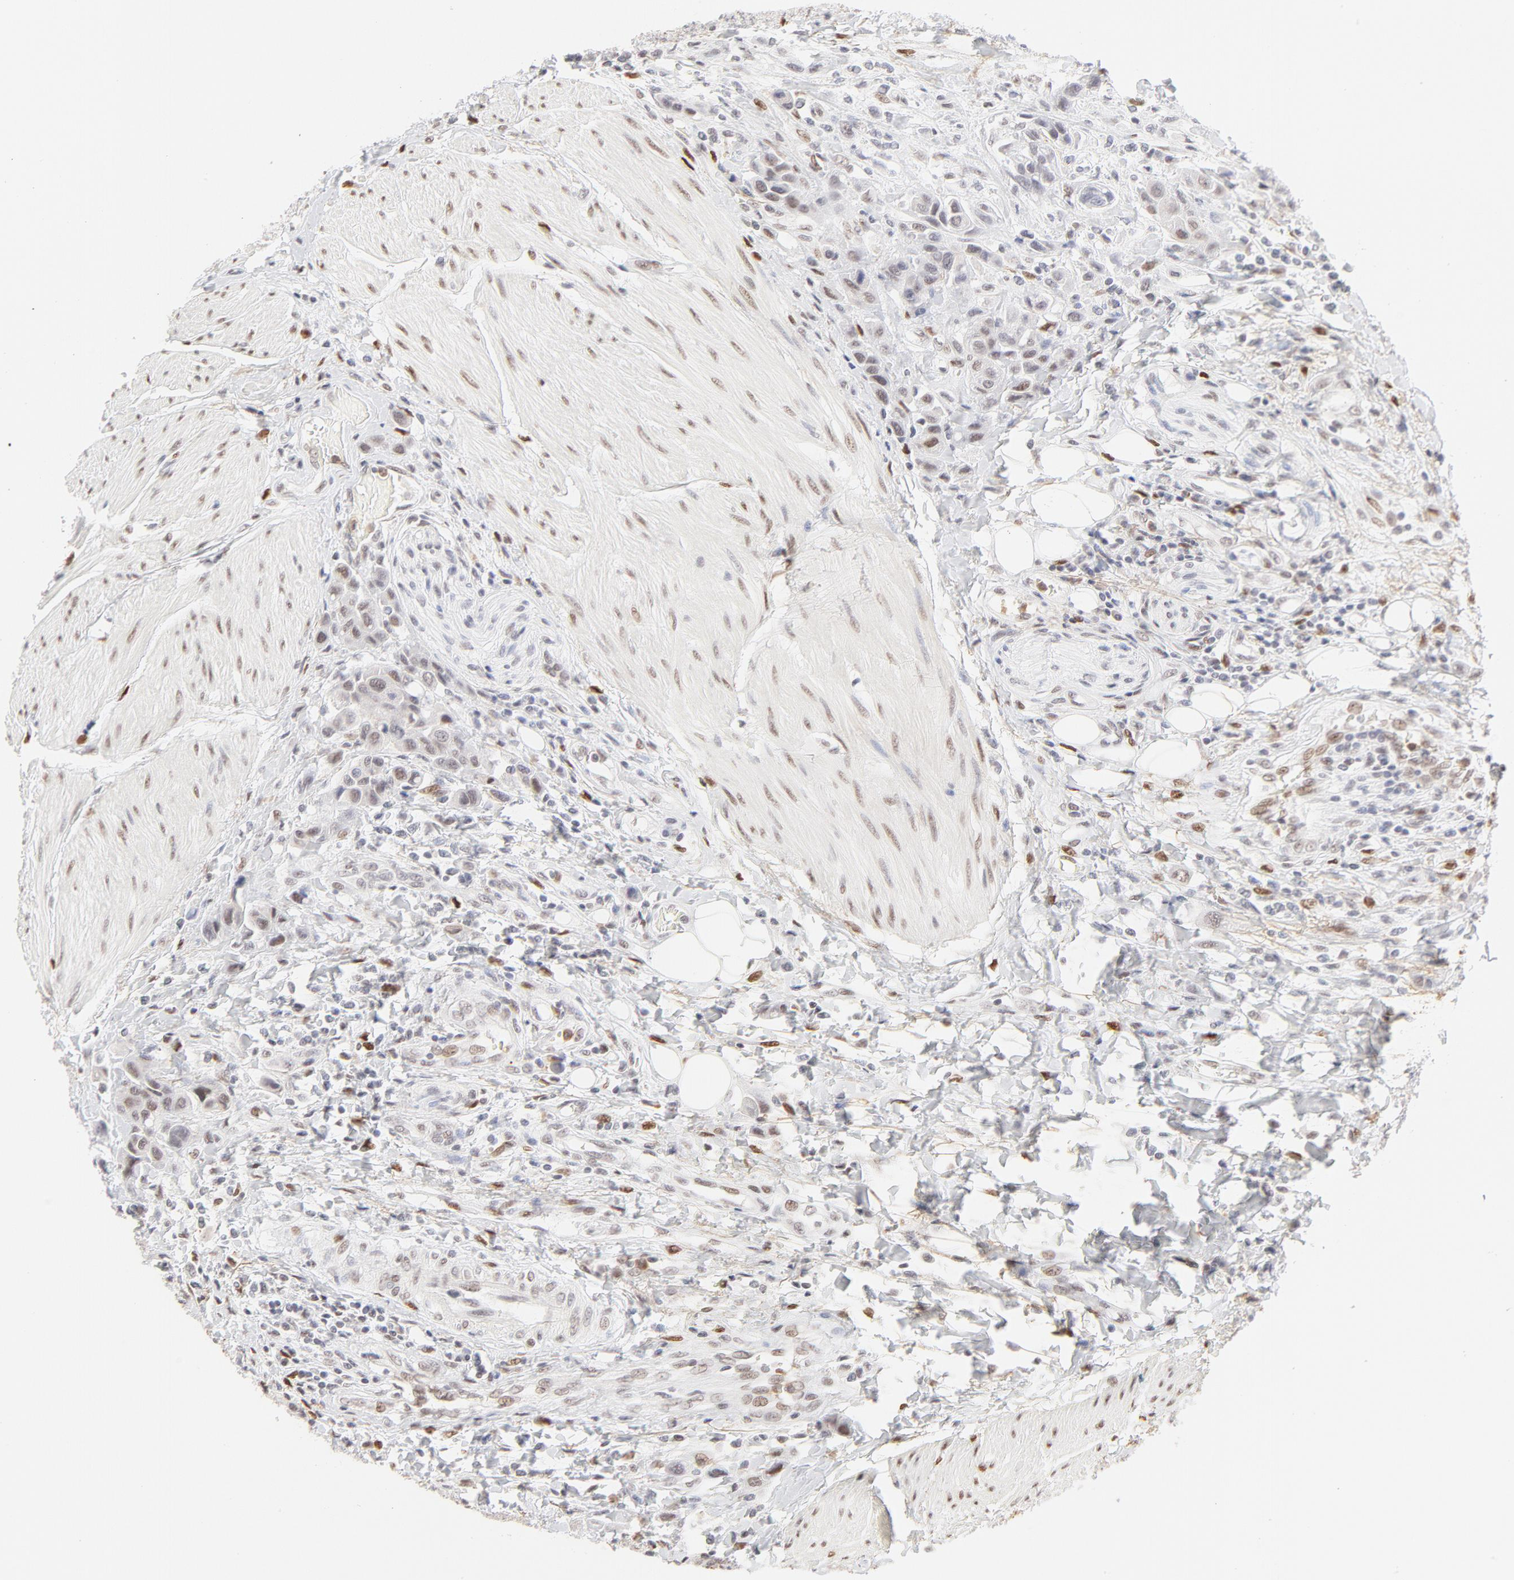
{"staining": {"intensity": "weak", "quantity": "25%-75%", "location": "nuclear"}, "tissue": "urothelial cancer", "cell_type": "Tumor cells", "image_type": "cancer", "snomed": [{"axis": "morphology", "description": "Urothelial carcinoma, High grade"}, {"axis": "topography", "description": "Urinary bladder"}], "caption": "Urothelial cancer stained with a protein marker reveals weak staining in tumor cells.", "gene": "PBX1", "patient": {"sex": "male", "age": 50}}